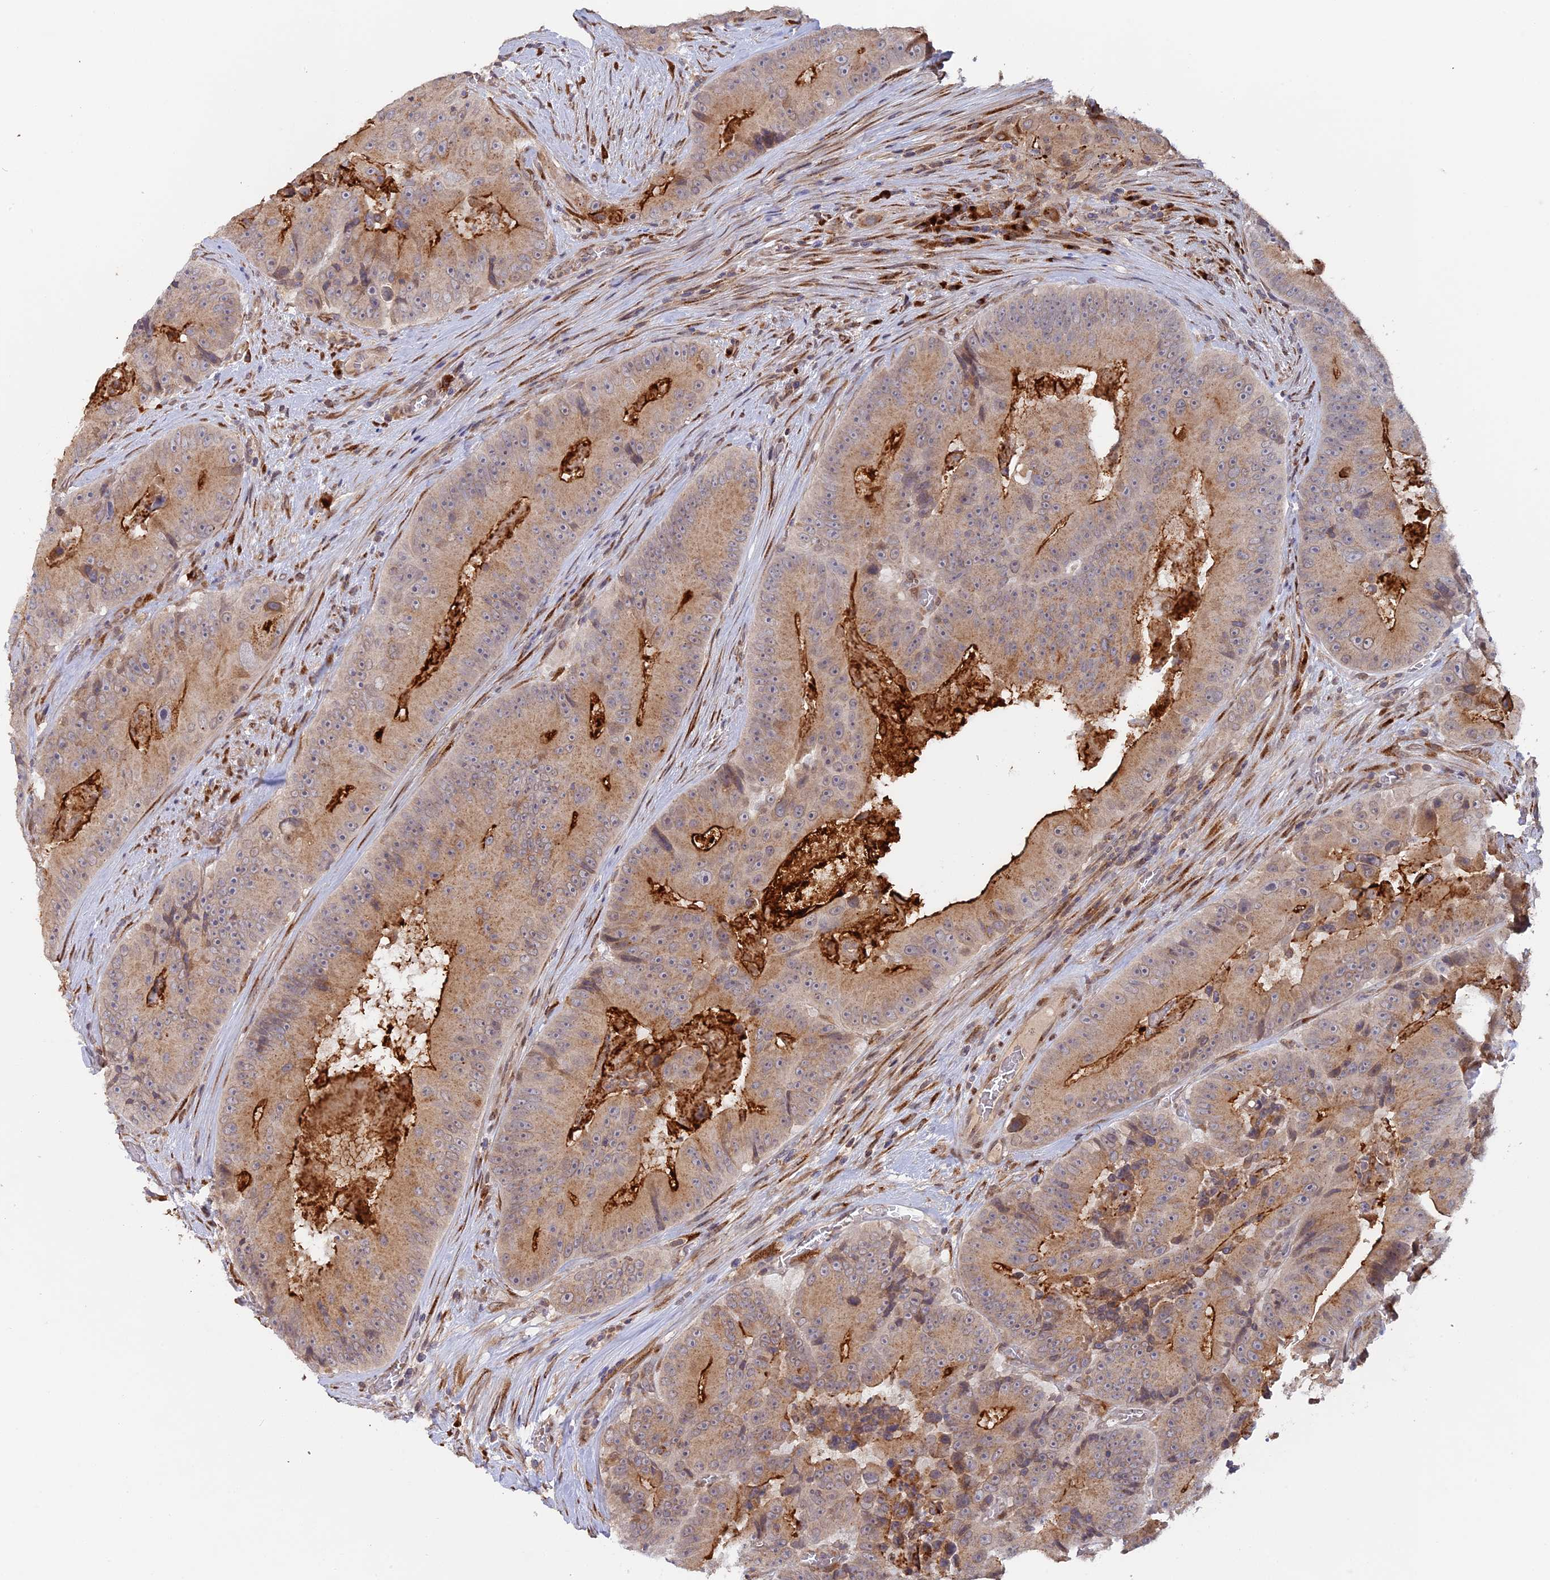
{"staining": {"intensity": "moderate", "quantity": "25%-75%", "location": "cytoplasmic/membranous"}, "tissue": "colorectal cancer", "cell_type": "Tumor cells", "image_type": "cancer", "snomed": [{"axis": "morphology", "description": "Adenocarcinoma, NOS"}, {"axis": "topography", "description": "Colon"}], "caption": "About 25%-75% of tumor cells in colorectal cancer (adenocarcinoma) display moderate cytoplasmic/membranous protein staining as visualized by brown immunohistochemical staining.", "gene": "SNX17", "patient": {"sex": "female", "age": 86}}